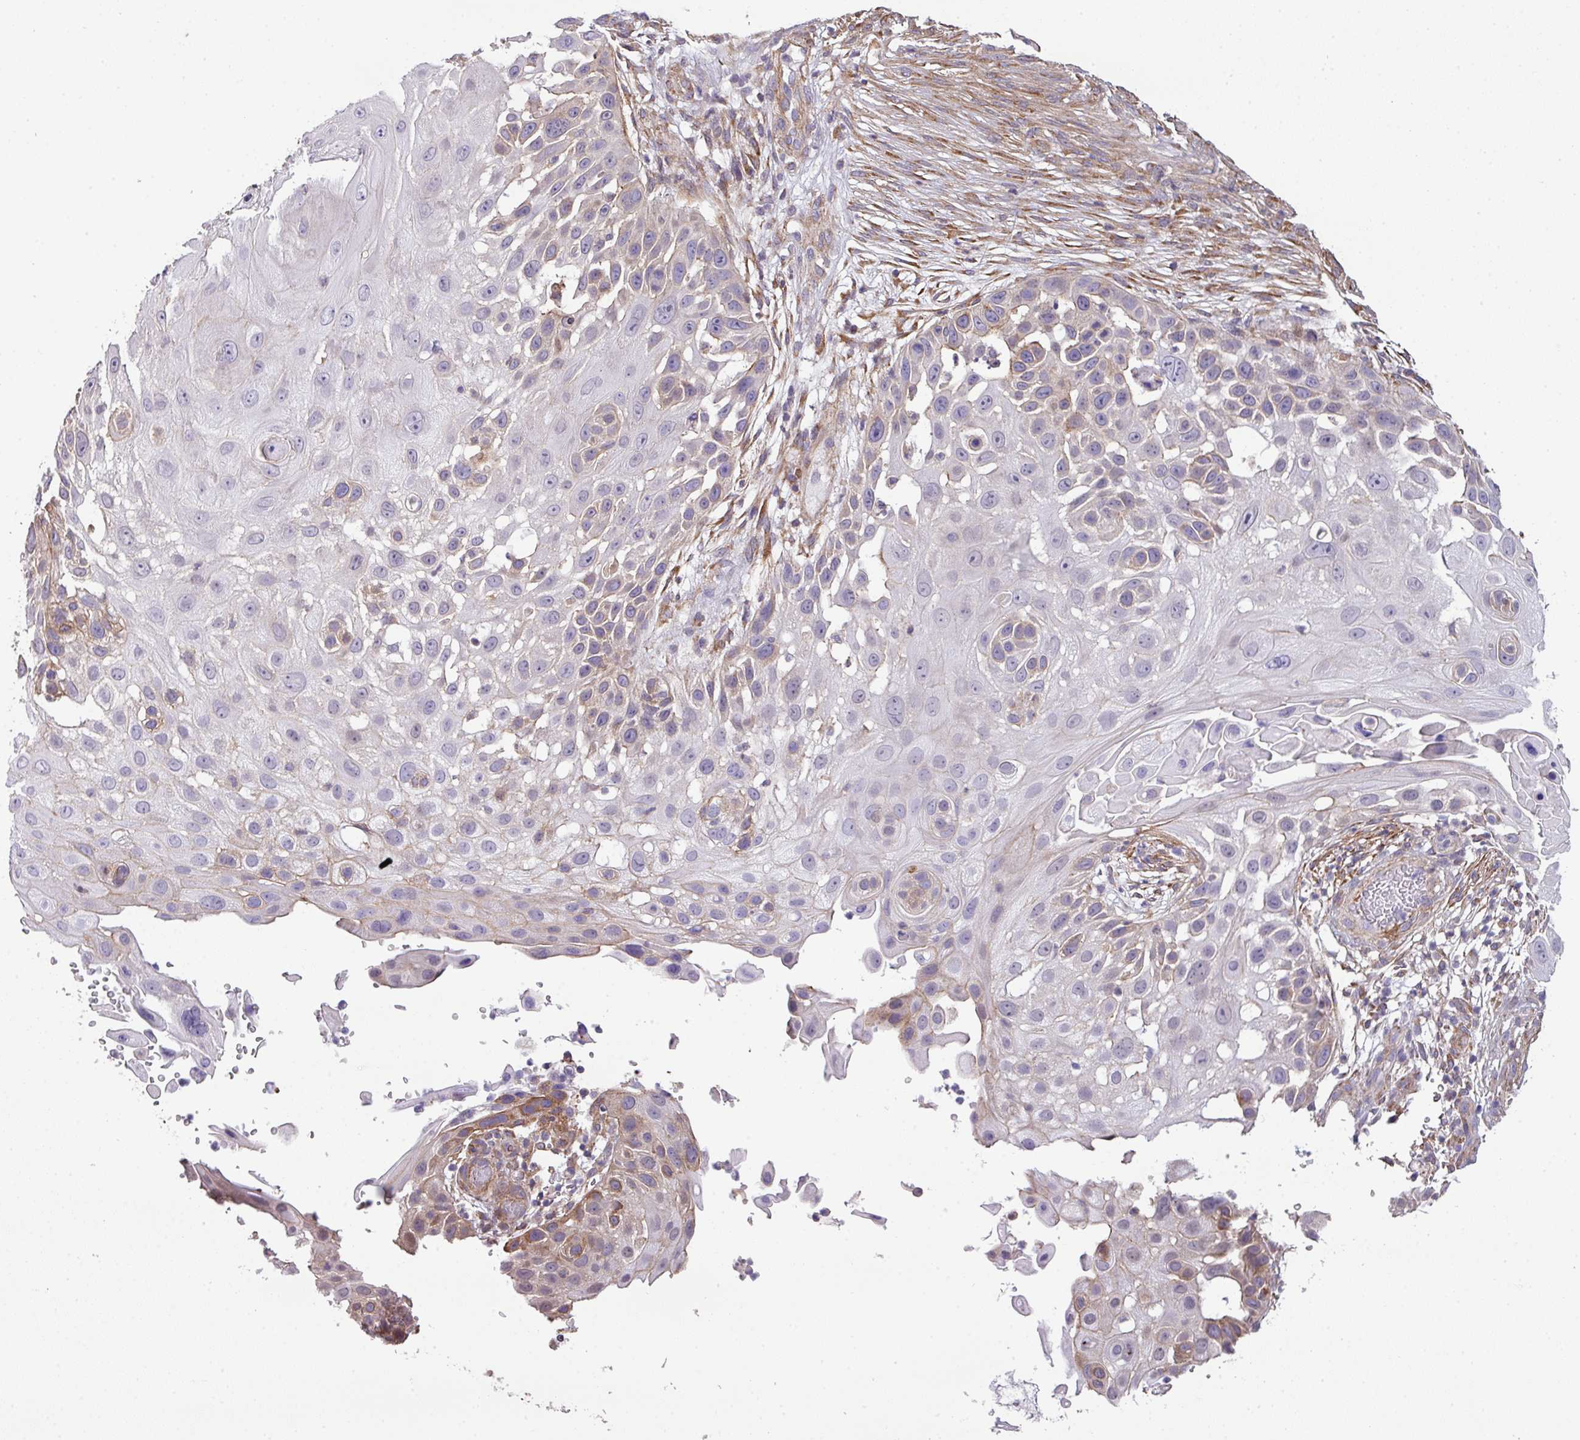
{"staining": {"intensity": "weak", "quantity": "<25%", "location": "cytoplasmic/membranous"}, "tissue": "skin cancer", "cell_type": "Tumor cells", "image_type": "cancer", "snomed": [{"axis": "morphology", "description": "Squamous cell carcinoma, NOS"}, {"axis": "topography", "description": "Skin"}], "caption": "Skin squamous cell carcinoma was stained to show a protein in brown. There is no significant expression in tumor cells.", "gene": "LRRC41", "patient": {"sex": "female", "age": 44}}